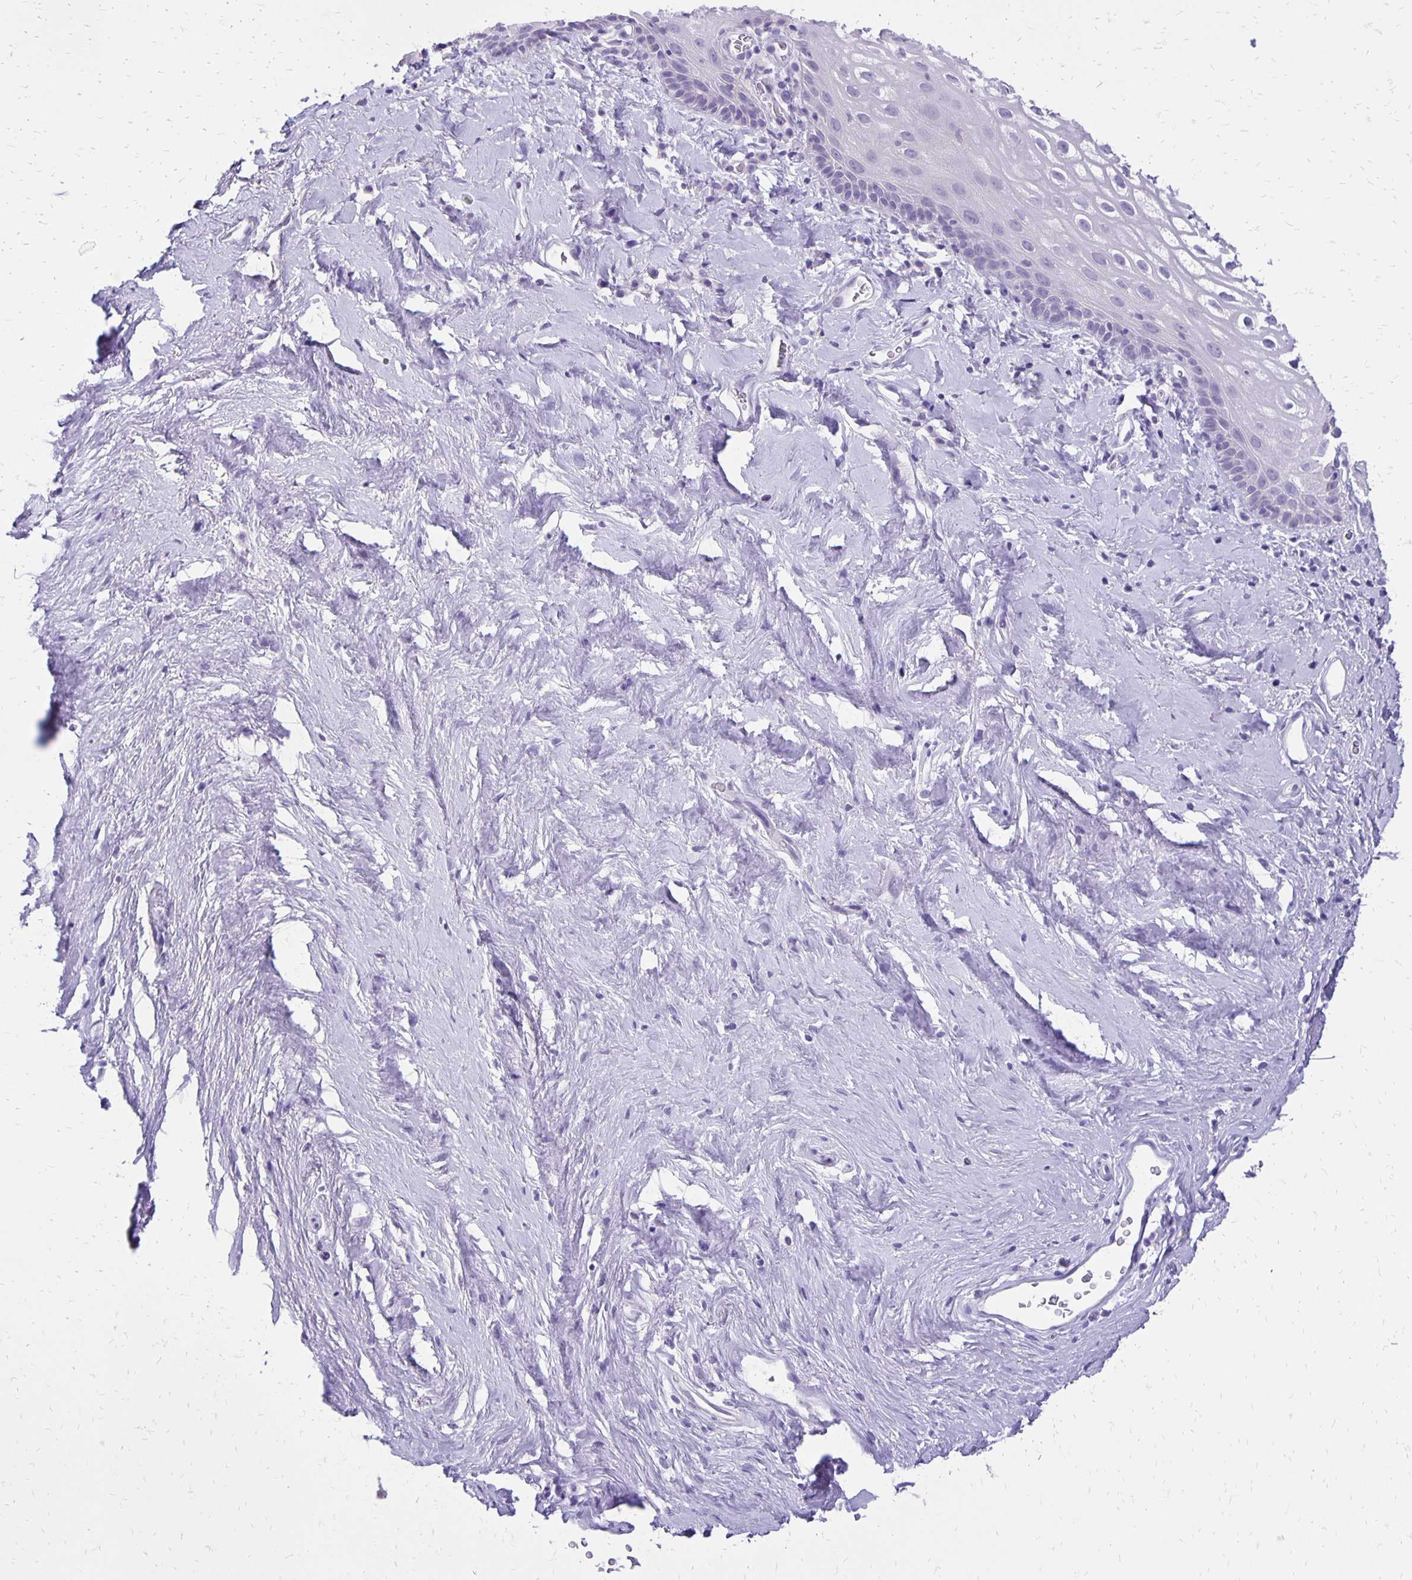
{"staining": {"intensity": "negative", "quantity": "none", "location": "none"}, "tissue": "vagina", "cell_type": "Squamous epithelial cells", "image_type": "normal", "snomed": [{"axis": "morphology", "description": "Normal tissue, NOS"}, {"axis": "morphology", "description": "Adenocarcinoma, NOS"}, {"axis": "topography", "description": "Rectum"}, {"axis": "topography", "description": "Vagina"}, {"axis": "topography", "description": "Peripheral nerve tissue"}], "caption": "The histopathology image demonstrates no significant staining in squamous epithelial cells of vagina.", "gene": "ANKRD45", "patient": {"sex": "female", "age": 71}}